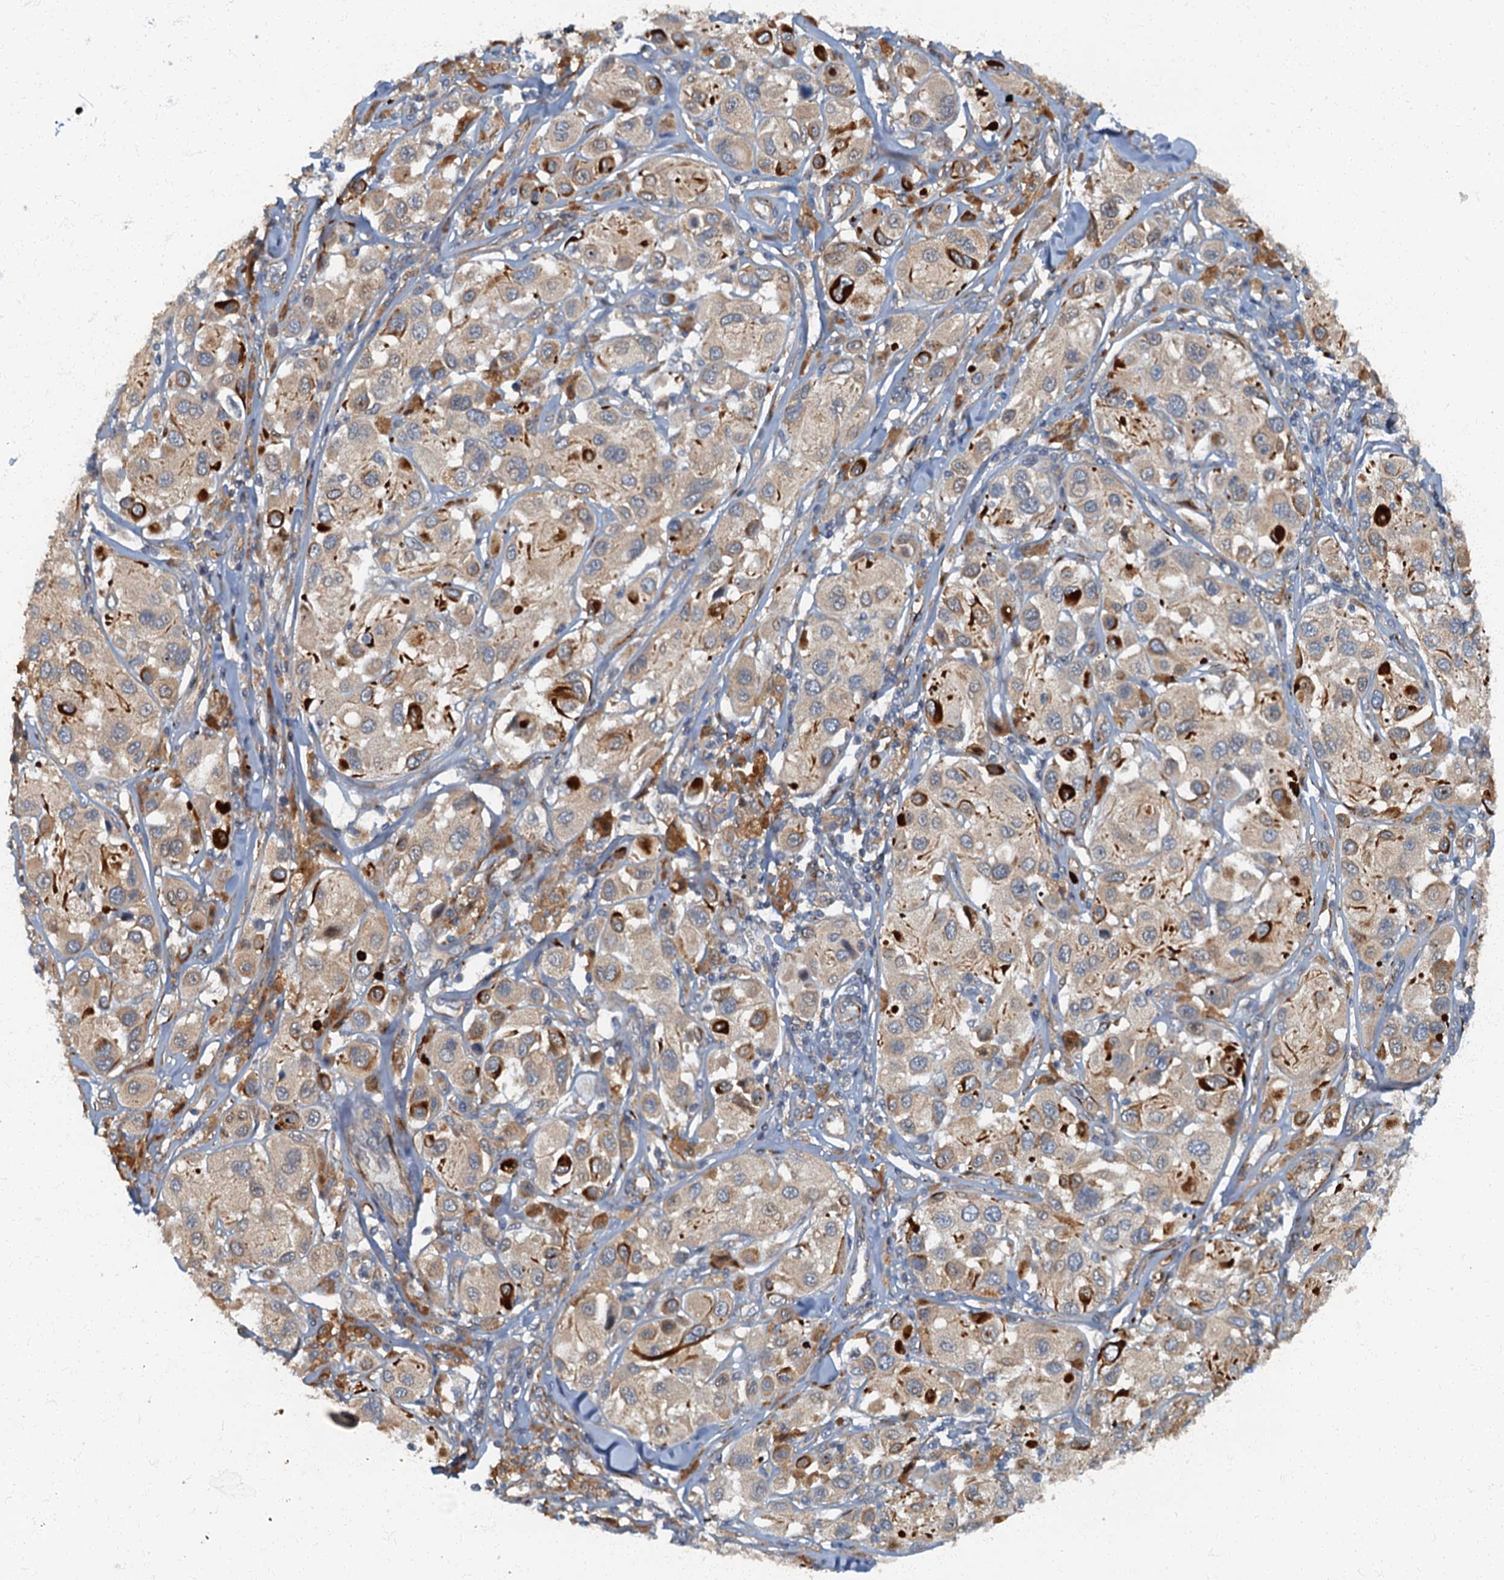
{"staining": {"intensity": "weak", "quantity": "25%-75%", "location": "cytoplasmic/membranous"}, "tissue": "melanoma", "cell_type": "Tumor cells", "image_type": "cancer", "snomed": [{"axis": "morphology", "description": "Malignant melanoma, Metastatic site"}, {"axis": "topography", "description": "Skin"}], "caption": "A high-resolution micrograph shows IHC staining of malignant melanoma (metastatic site), which displays weak cytoplasmic/membranous expression in approximately 25%-75% of tumor cells. (DAB = brown stain, brightfield microscopy at high magnification).", "gene": "ARL11", "patient": {"sex": "male", "age": 41}}